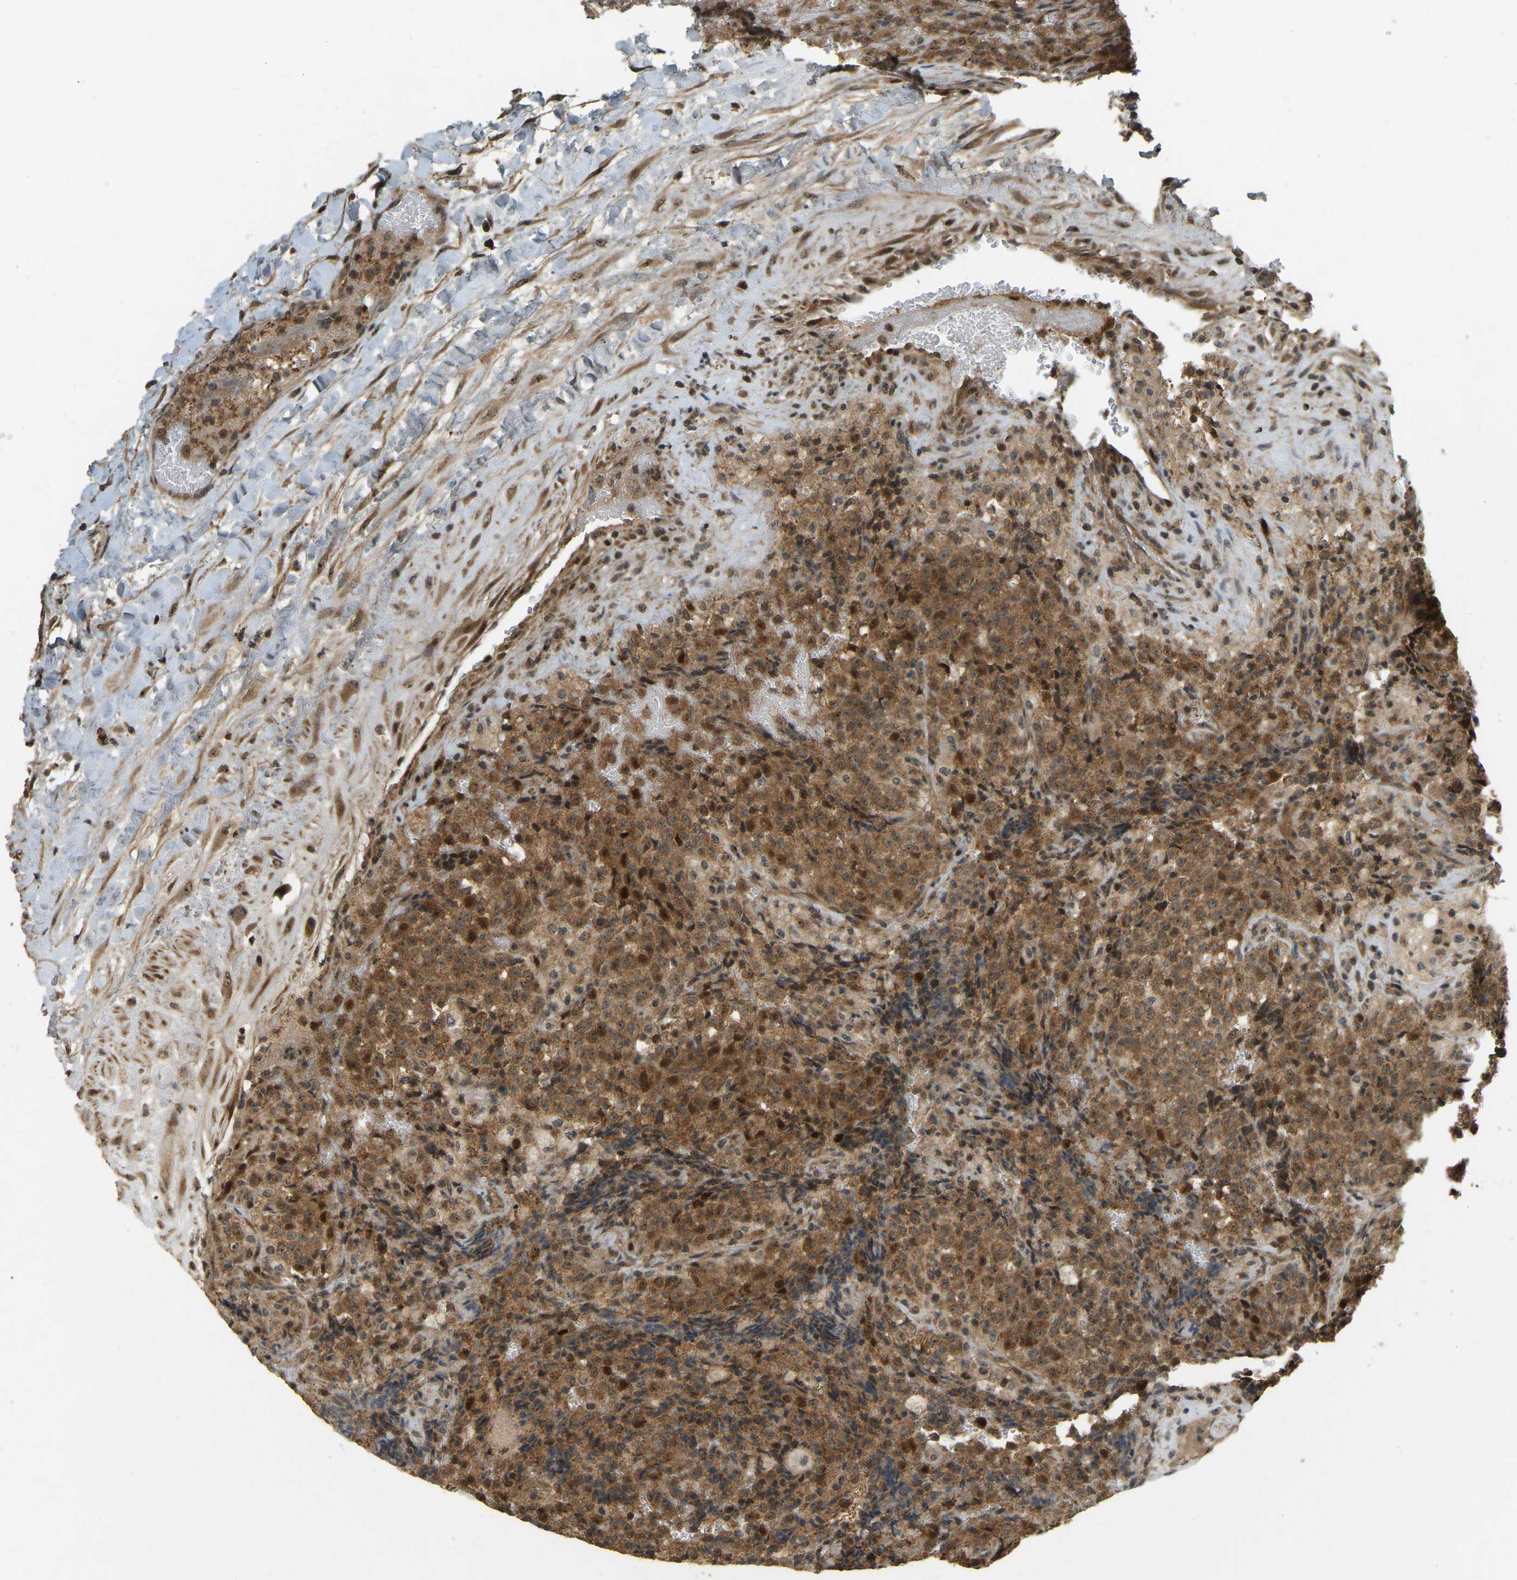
{"staining": {"intensity": "moderate", "quantity": ">75%", "location": "cytoplasmic/membranous,nuclear"}, "tissue": "testis cancer", "cell_type": "Tumor cells", "image_type": "cancer", "snomed": [{"axis": "morphology", "description": "Seminoma, NOS"}, {"axis": "topography", "description": "Testis"}], "caption": "Protein staining of seminoma (testis) tissue shows moderate cytoplasmic/membranous and nuclear staining in about >75% of tumor cells.", "gene": "BRF2", "patient": {"sex": "male", "age": 59}}